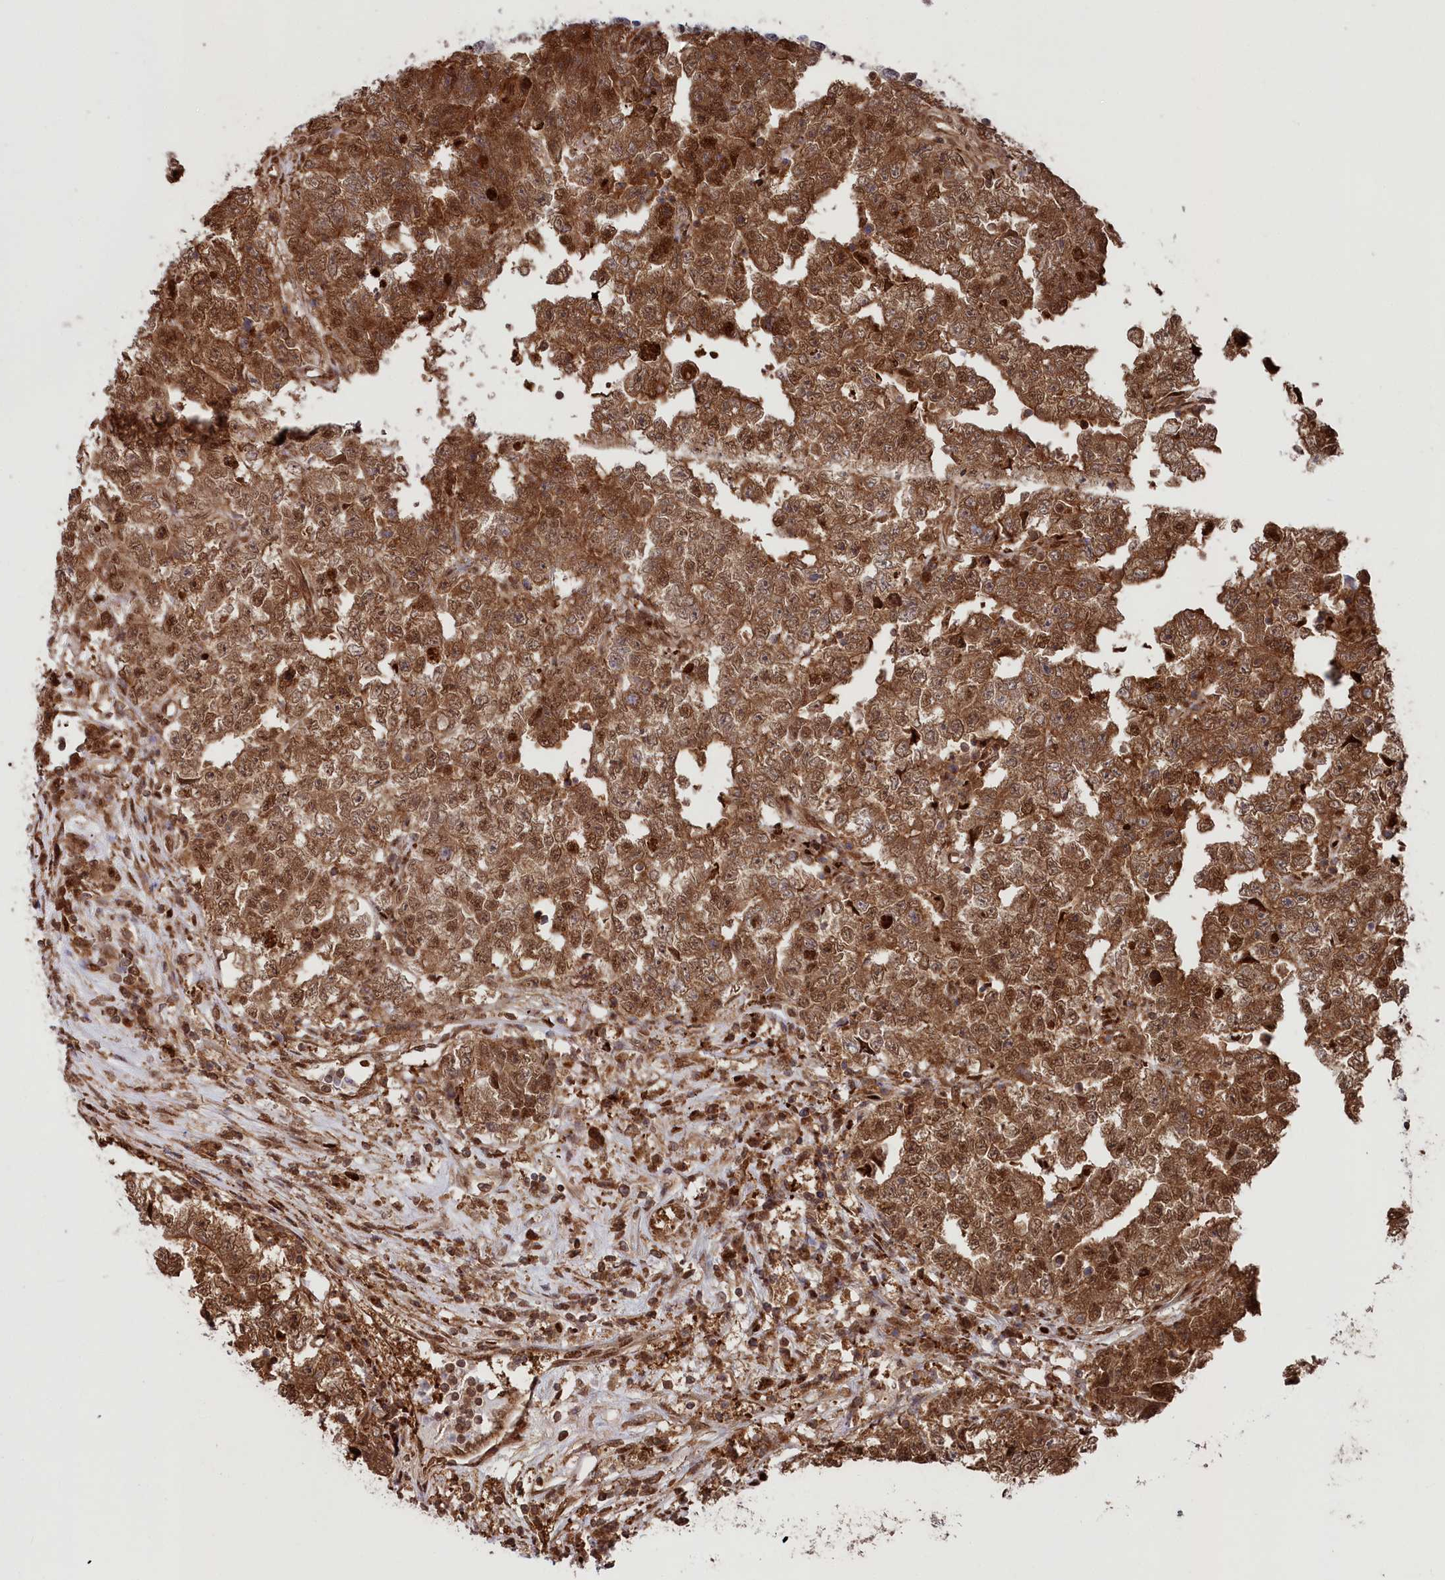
{"staining": {"intensity": "moderate", "quantity": ">75%", "location": "cytoplasmic/membranous,nuclear"}, "tissue": "testis cancer", "cell_type": "Tumor cells", "image_type": "cancer", "snomed": [{"axis": "morphology", "description": "Carcinoma, Embryonal, NOS"}, {"axis": "topography", "description": "Testis"}], "caption": "The photomicrograph demonstrates a brown stain indicating the presence of a protein in the cytoplasmic/membranous and nuclear of tumor cells in testis embryonal carcinoma. Ihc stains the protein in brown and the nuclei are stained blue.", "gene": "PSMA1", "patient": {"sex": "male", "age": 25}}